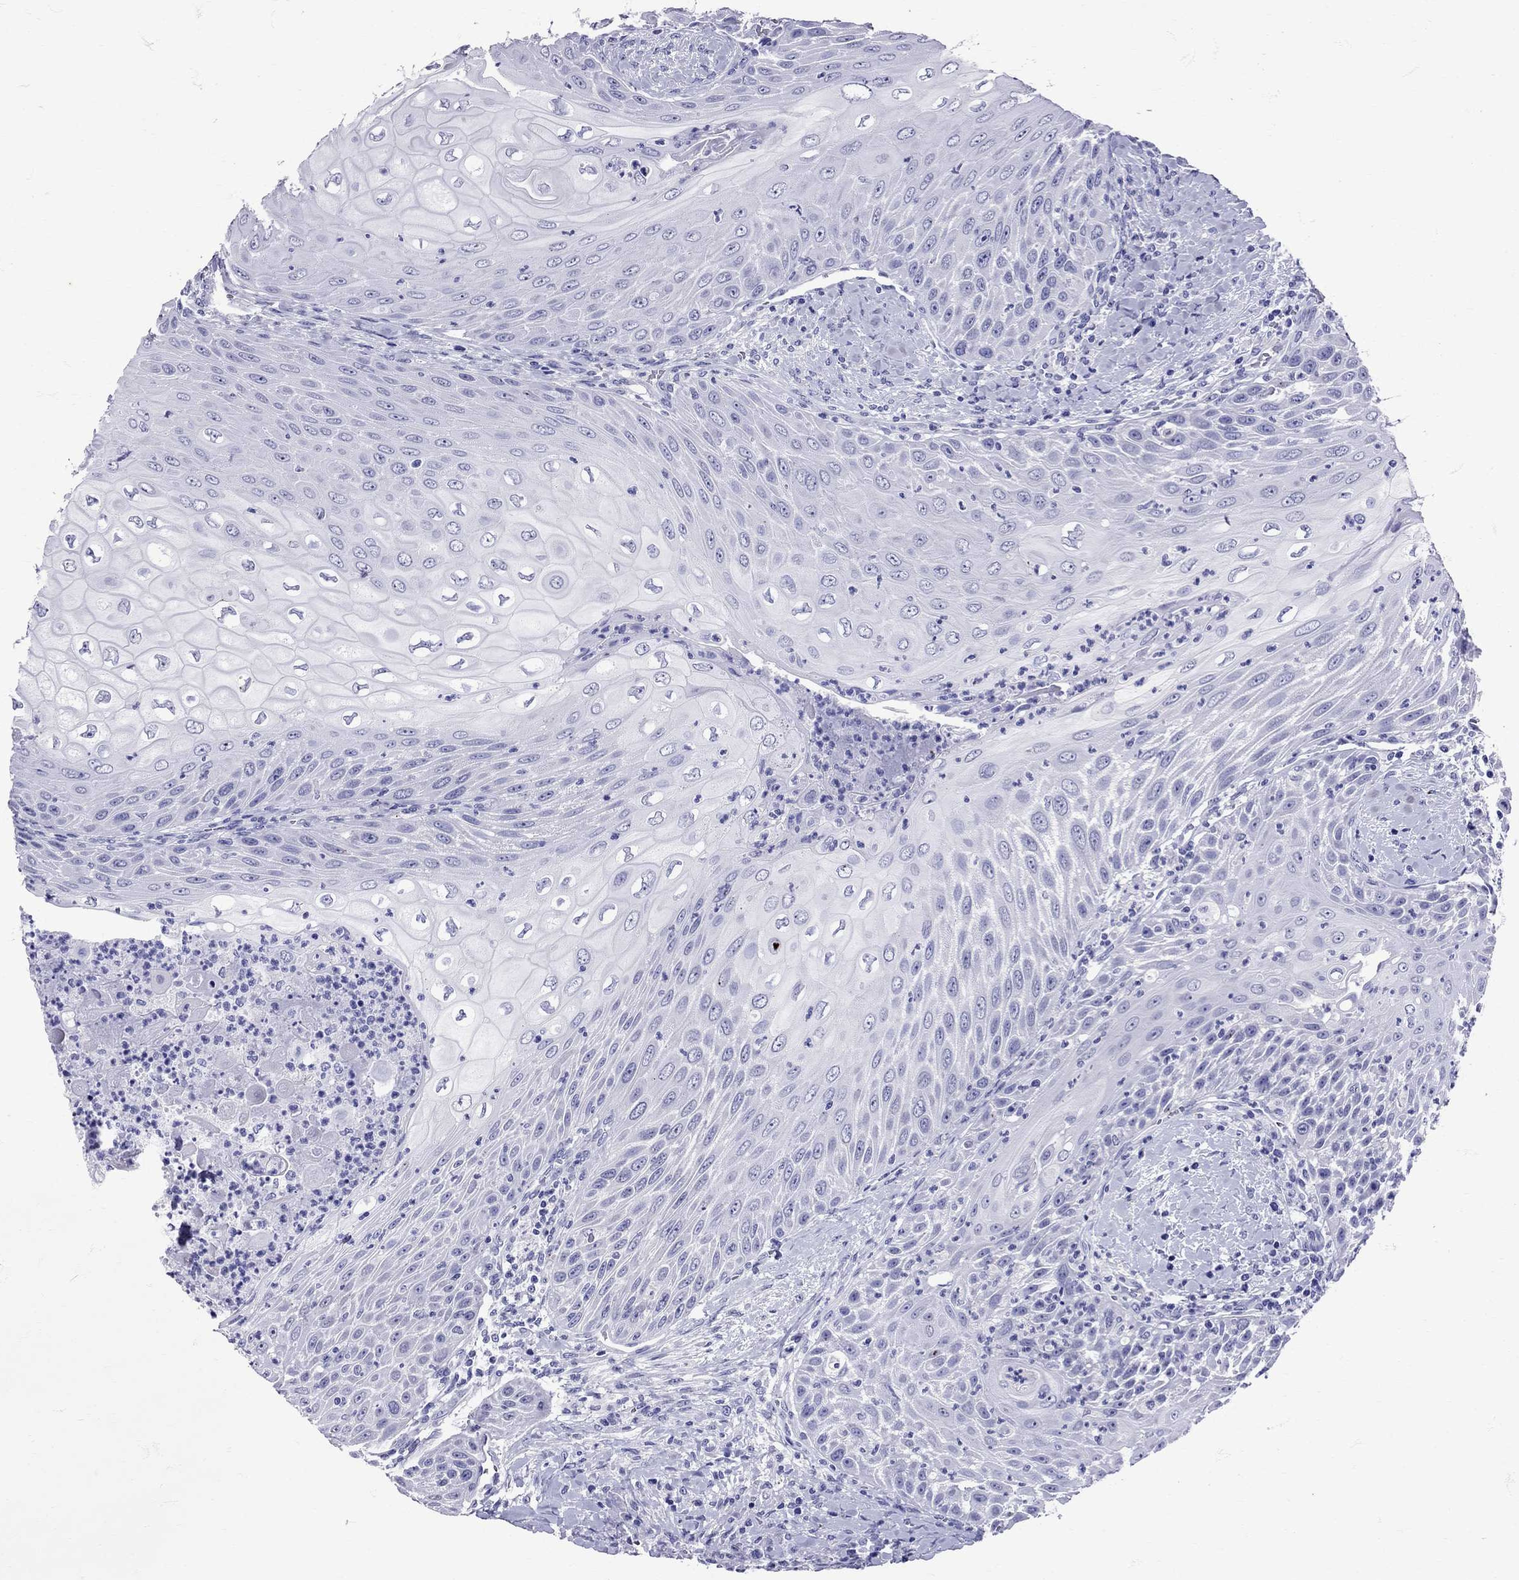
{"staining": {"intensity": "negative", "quantity": "none", "location": "none"}, "tissue": "head and neck cancer", "cell_type": "Tumor cells", "image_type": "cancer", "snomed": [{"axis": "morphology", "description": "Squamous cell carcinoma, NOS"}, {"axis": "topography", "description": "Head-Neck"}], "caption": "This is an immunohistochemistry (IHC) photomicrograph of head and neck cancer (squamous cell carcinoma). There is no staining in tumor cells.", "gene": "AVP", "patient": {"sex": "male", "age": 69}}